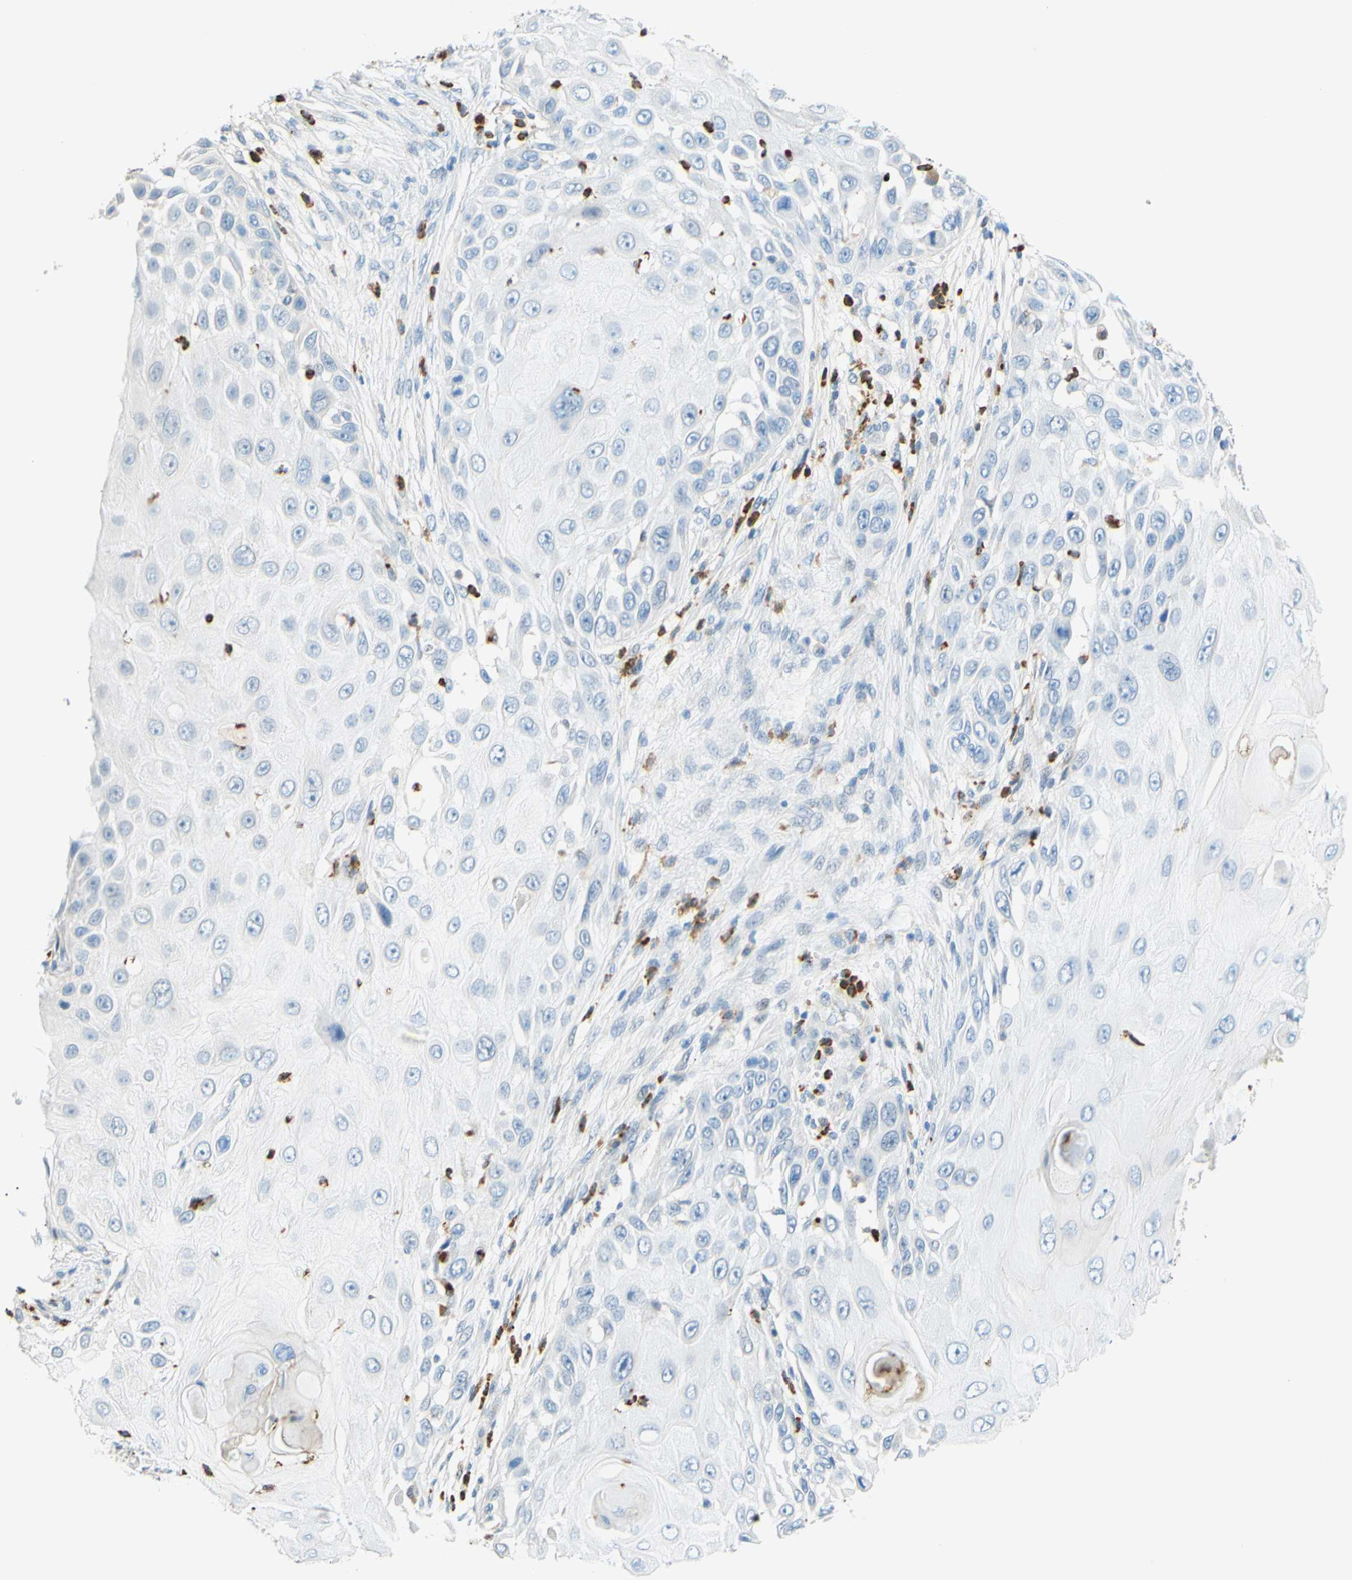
{"staining": {"intensity": "negative", "quantity": "none", "location": "none"}, "tissue": "skin cancer", "cell_type": "Tumor cells", "image_type": "cancer", "snomed": [{"axis": "morphology", "description": "Squamous cell carcinoma, NOS"}, {"axis": "topography", "description": "Skin"}], "caption": "Human skin cancer (squamous cell carcinoma) stained for a protein using immunohistochemistry (IHC) reveals no positivity in tumor cells.", "gene": "TREM2", "patient": {"sex": "female", "age": 44}}